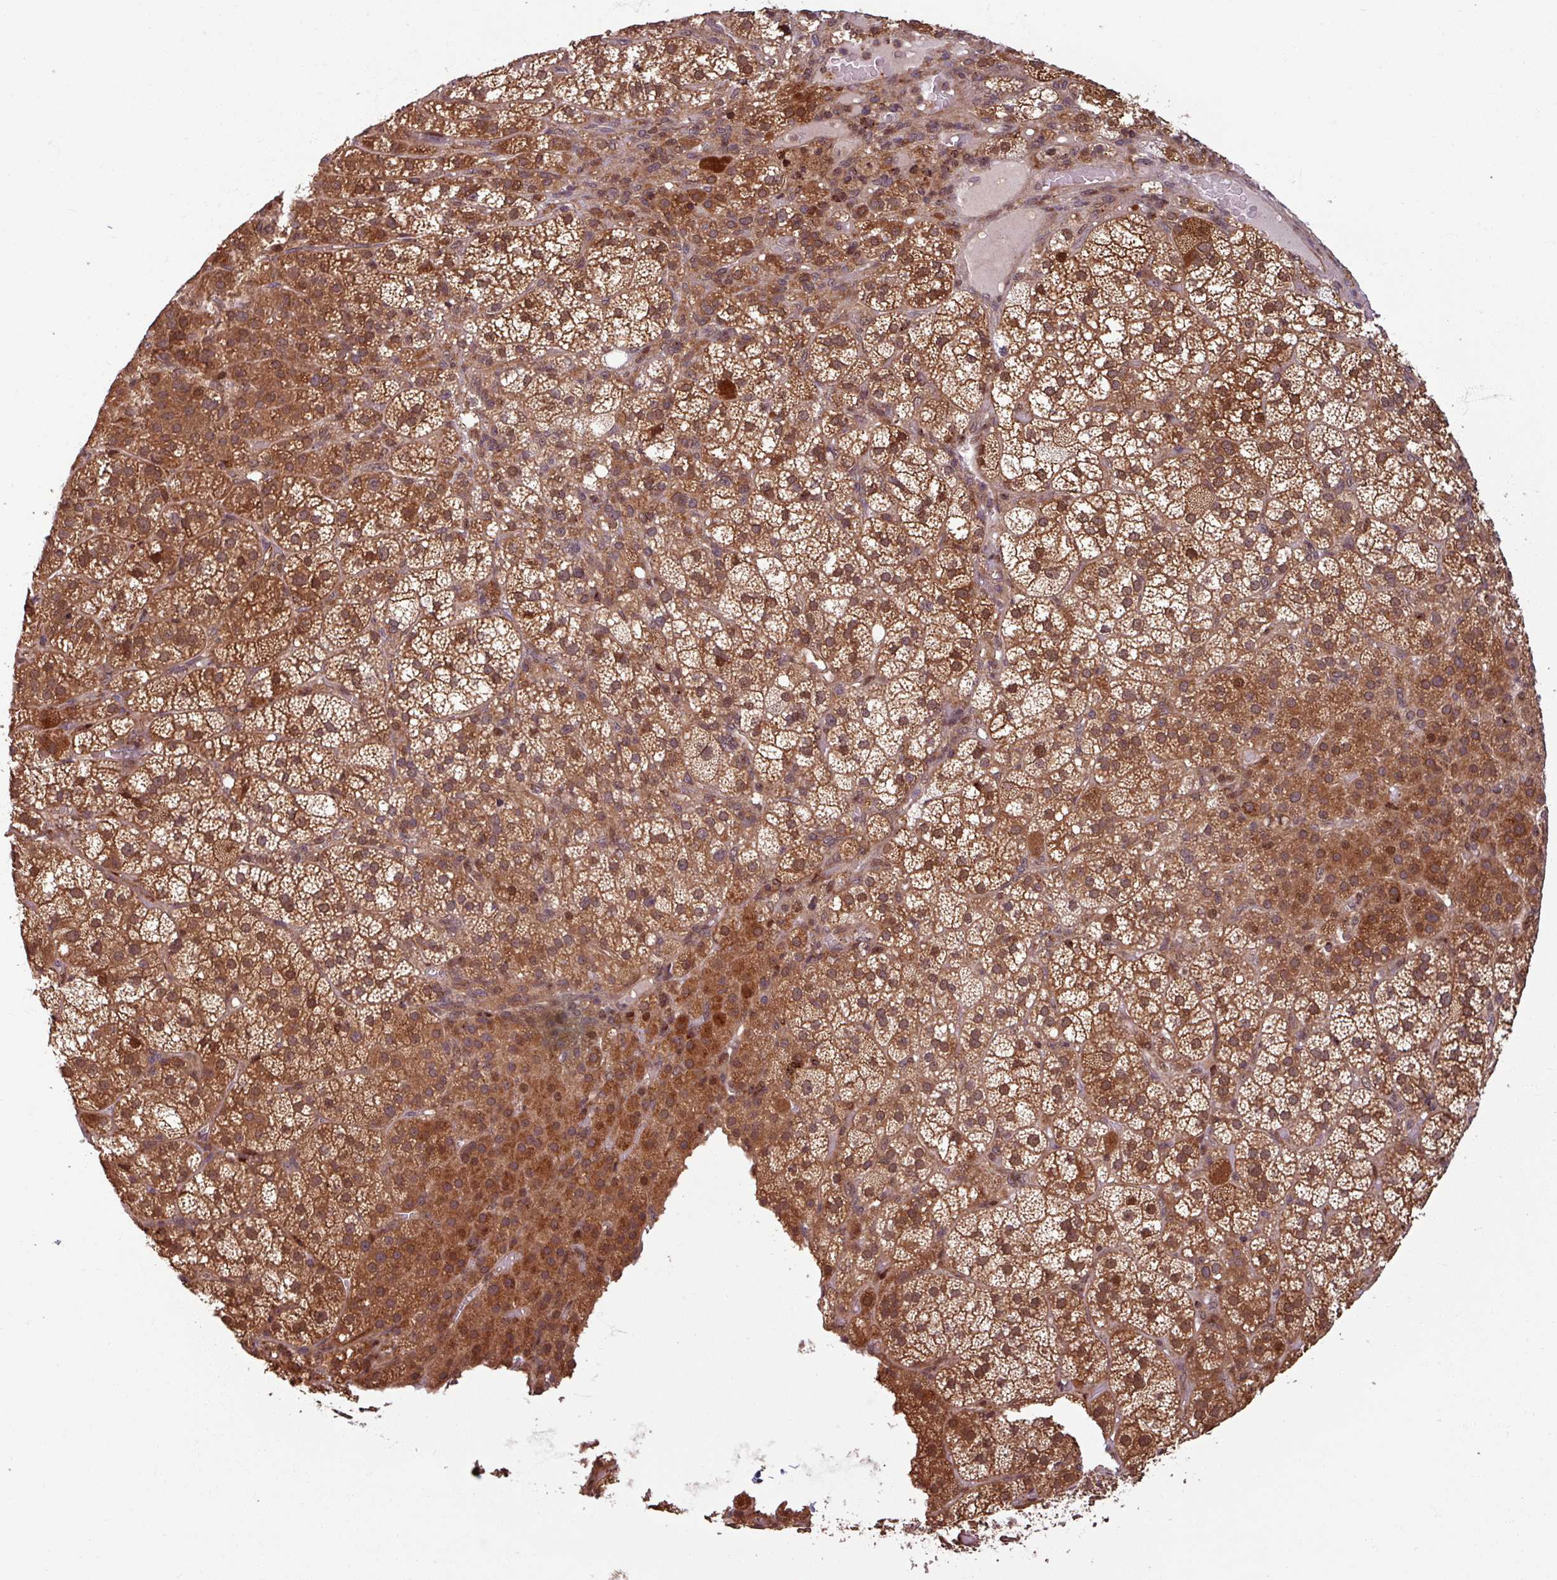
{"staining": {"intensity": "strong", "quantity": ">75%", "location": "cytoplasmic/membranous"}, "tissue": "adrenal gland", "cell_type": "Glandular cells", "image_type": "normal", "snomed": [{"axis": "morphology", "description": "Normal tissue, NOS"}, {"axis": "topography", "description": "Adrenal gland"}], "caption": "Immunohistochemical staining of unremarkable adrenal gland demonstrates strong cytoplasmic/membranous protein positivity in about >75% of glandular cells.", "gene": "OR6B1", "patient": {"sex": "female", "age": 60}}